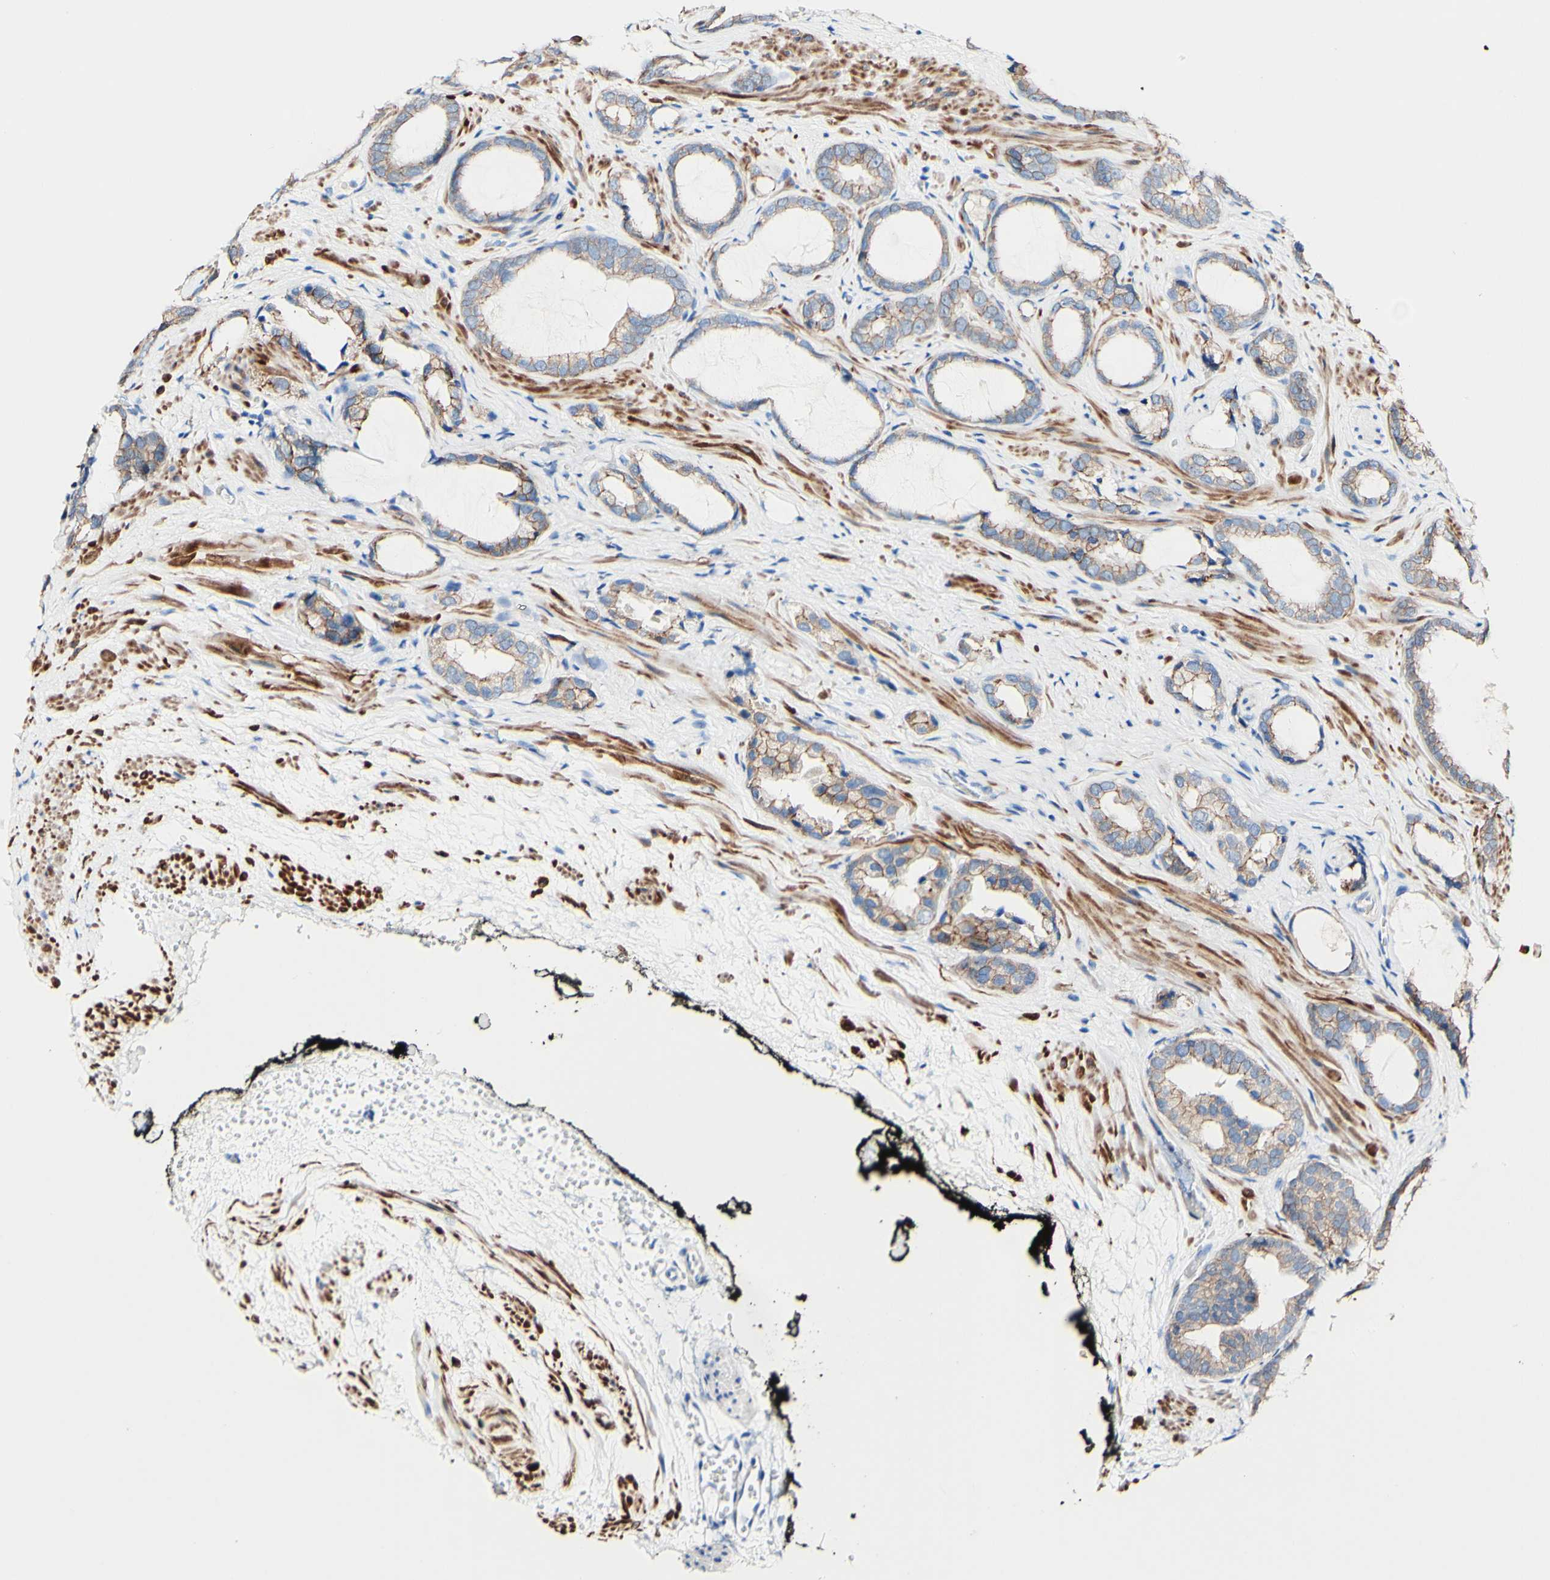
{"staining": {"intensity": "moderate", "quantity": ">75%", "location": "cytoplasmic/membranous"}, "tissue": "prostate cancer", "cell_type": "Tumor cells", "image_type": "cancer", "snomed": [{"axis": "morphology", "description": "Adenocarcinoma, Low grade"}, {"axis": "topography", "description": "Prostate"}], "caption": "Human prostate adenocarcinoma (low-grade) stained for a protein (brown) demonstrates moderate cytoplasmic/membranous positive staining in approximately >75% of tumor cells.", "gene": "DSC2", "patient": {"sex": "male", "age": 60}}